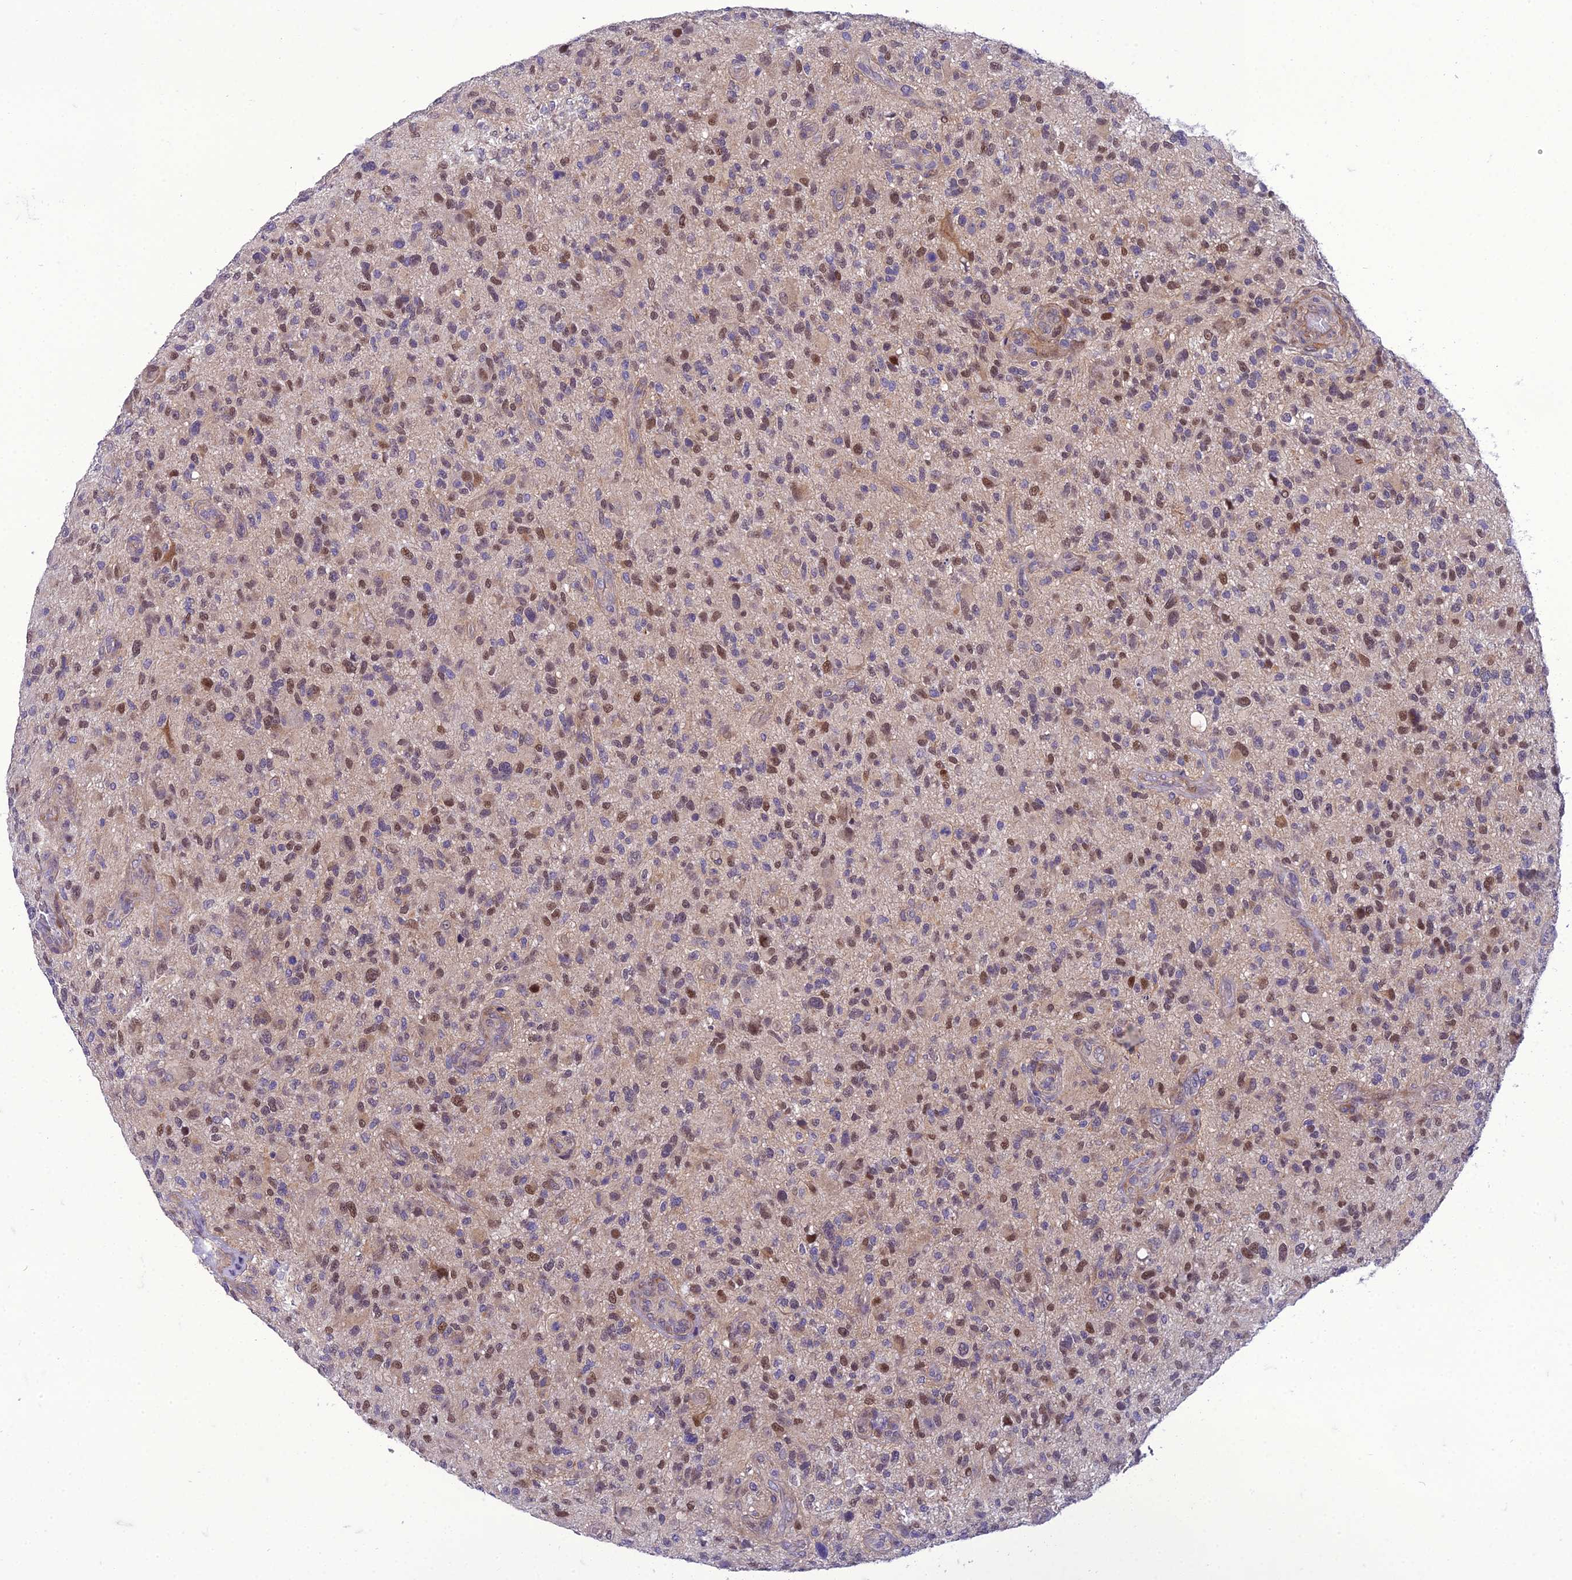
{"staining": {"intensity": "moderate", "quantity": "25%-75%", "location": "nuclear"}, "tissue": "glioma", "cell_type": "Tumor cells", "image_type": "cancer", "snomed": [{"axis": "morphology", "description": "Glioma, malignant, High grade"}, {"axis": "topography", "description": "Brain"}], "caption": "Immunohistochemical staining of glioma reveals medium levels of moderate nuclear protein staining in approximately 25%-75% of tumor cells. (DAB IHC with brightfield microscopy, high magnification).", "gene": "GAB4", "patient": {"sex": "male", "age": 47}}